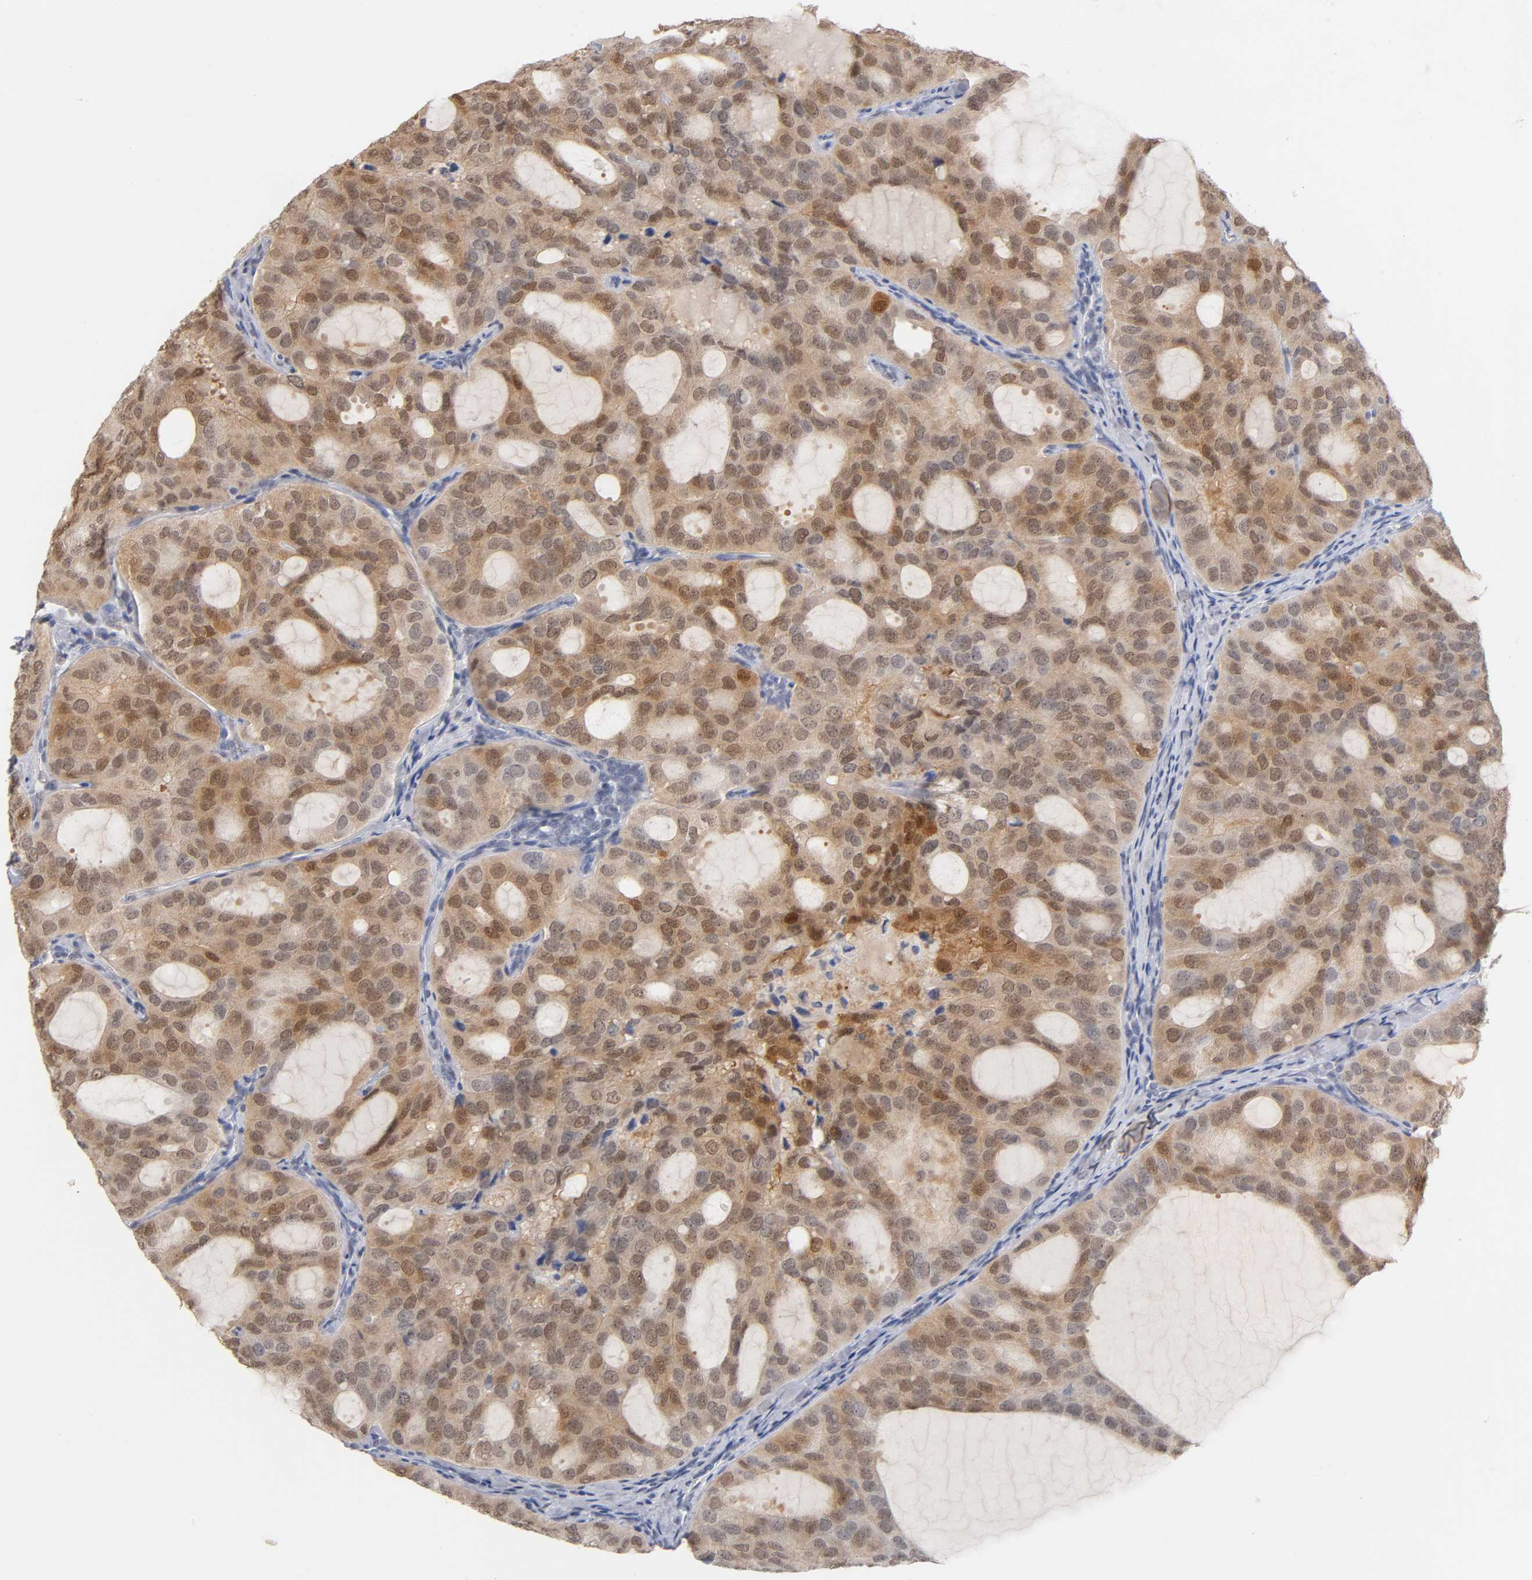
{"staining": {"intensity": "moderate", "quantity": ">75%", "location": "cytoplasmic/membranous,nuclear"}, "tissue": "thyroid cancer", "cell_type": "Tumor cells", "image_type": "cancer", "snomed": [{"axis": "morphology", "description": "Follicular adenoma carcinoma, NOS"}, {"axis": "topography", "description": "Thyroid gland"}], "caption": "IHC photomicrograph of neoplastic tissue: thyroid cancer (follicular adenoma carcinoma) stained using immunohistochemistry (IHC) reveals medium levels of moderate protein expression localized specifically in the cytoplasmic/membranous and nuclear of tumor cells, appearing as a cytoplasmic/membranous and nuclear brown color.", "gene": "CRABP2", "patient": {"sex": "male", "age": 75}}